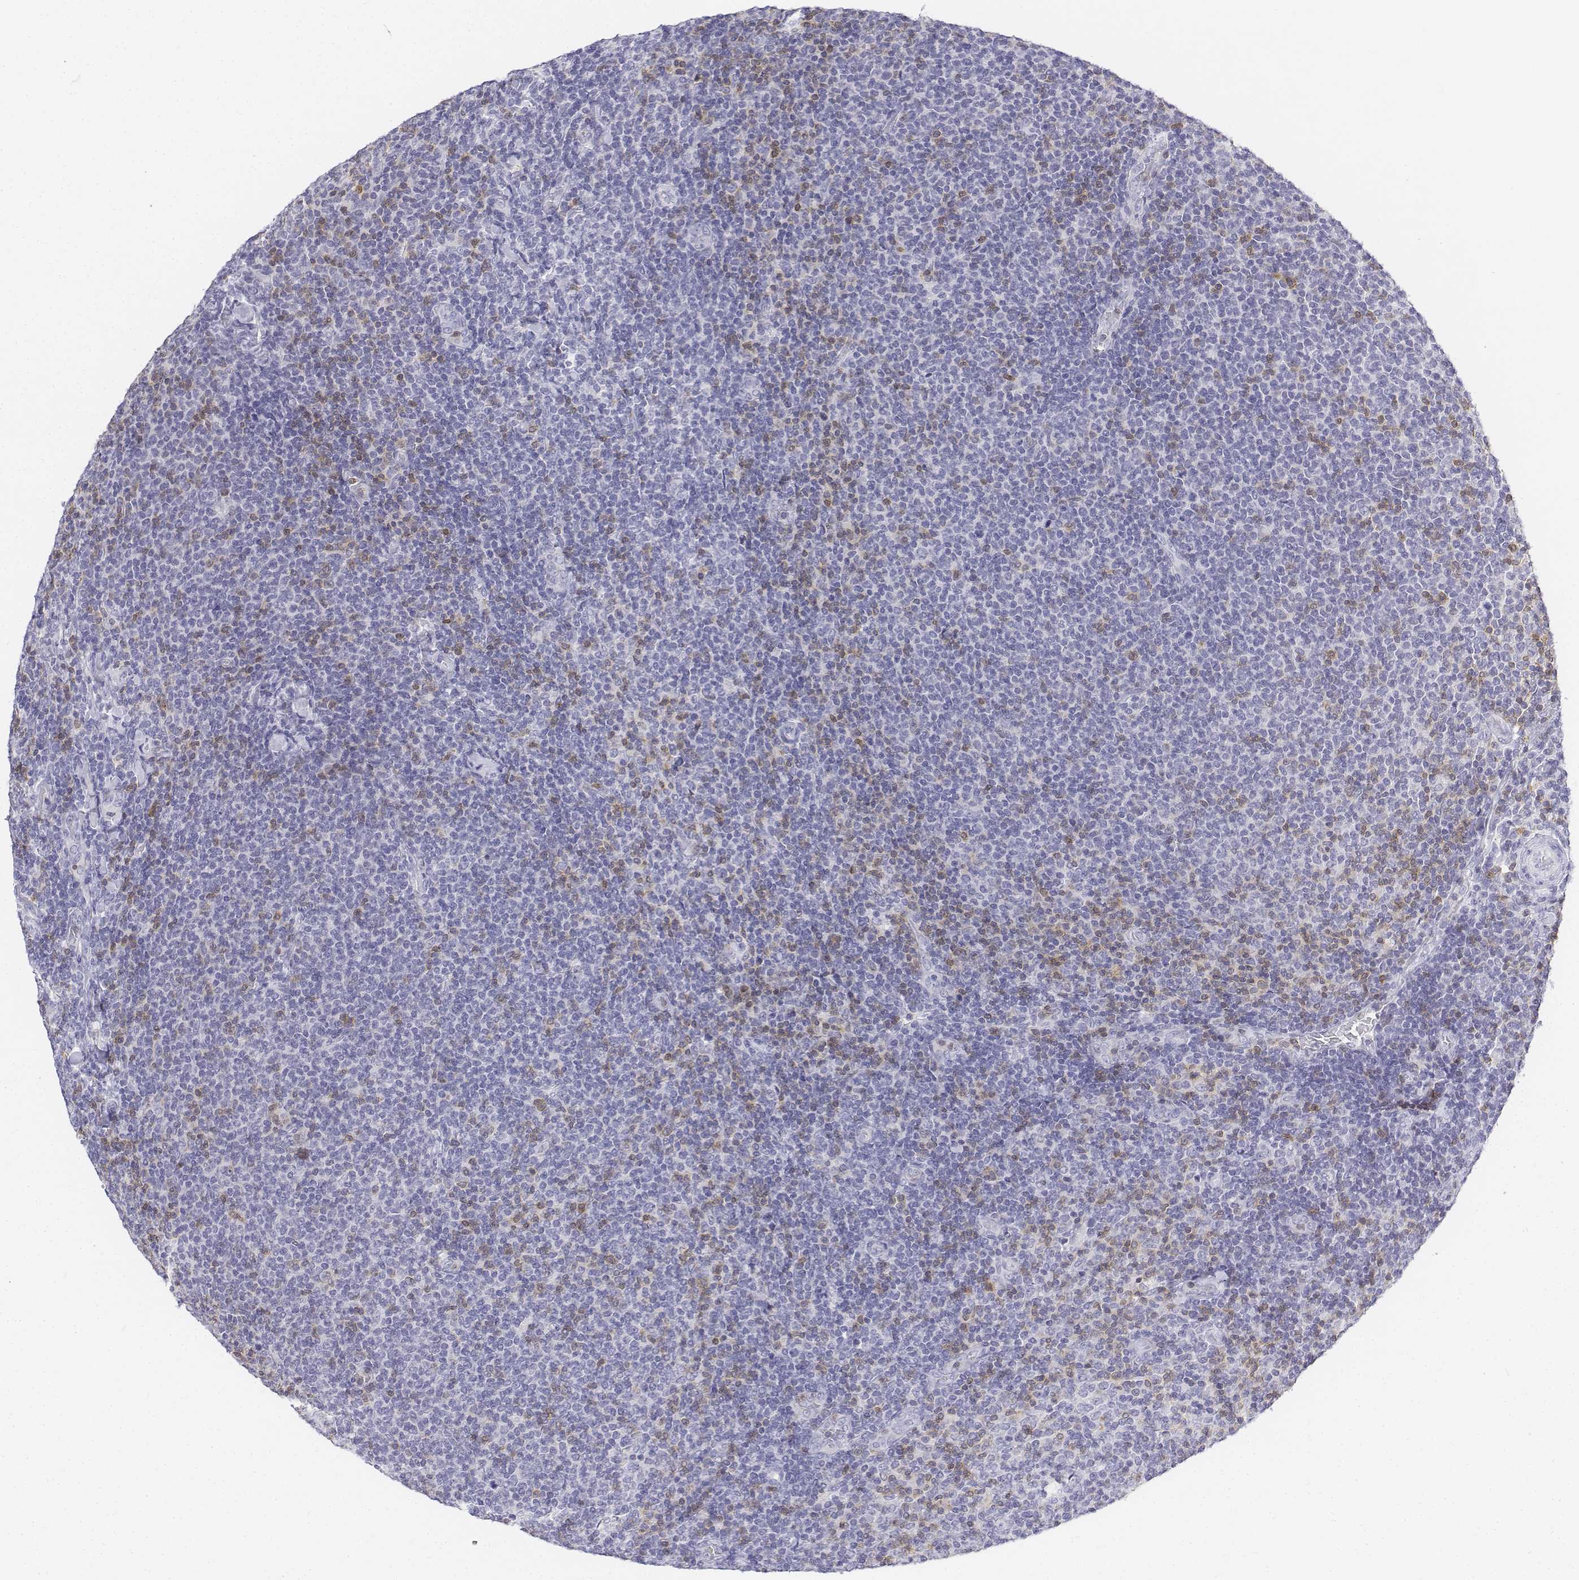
{"staining": {"intensity": "negative", "quantity": "none", "location": "none"}, "tissue": "lymphoma", "cell_type": "Tumor cells", "image_type": "cancer", "snomed": [{"axis": "morphology", "description": "Malignant lymphoma, non-Hodgkin's type, Low grade"}, {"axis": "topography", "description": "Lymph node"}], "caption": "The photomicrograph shows no staining of tumor cells in lymphoma.", "gene": "CD3E", "patient": {"sex": "male", "age": 52}}